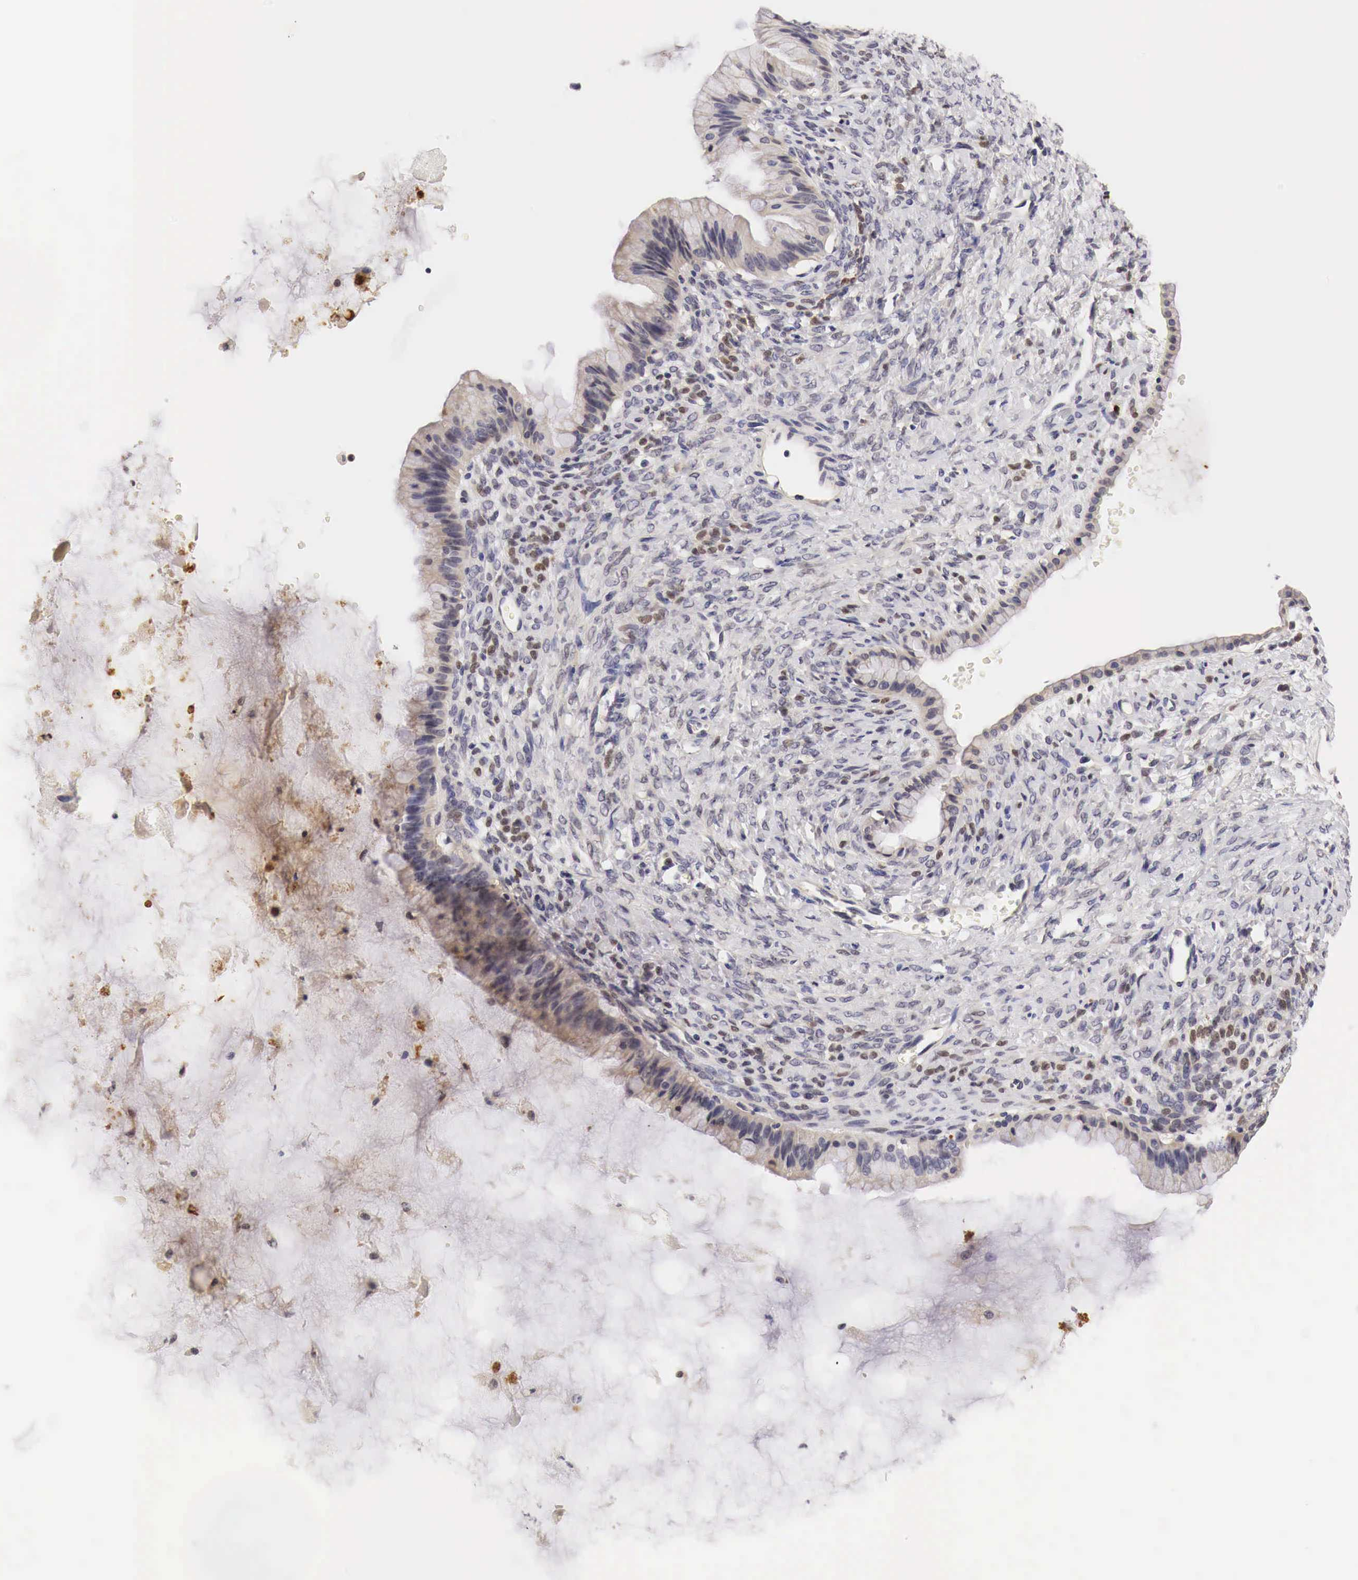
{"staining": {"intensity": "negative", "quantity": "none", "location": "none"}, "tissue": "ovarian cancer", "cell_type": "Tumor cells", "image_type": "cancer", "snomed": [{"axis": "morphology", "description": "Cystadenocarcinoma, mucinous, NOS"}, {"axis": "topography", "description": "Ovary"}], "caption": "There is no significant positivity in tumor cells of ovarian cancer (mucinous cystadenocarcinoma).", "gene": "CASP3", "patient": {"sex": "female", "age": 25}}